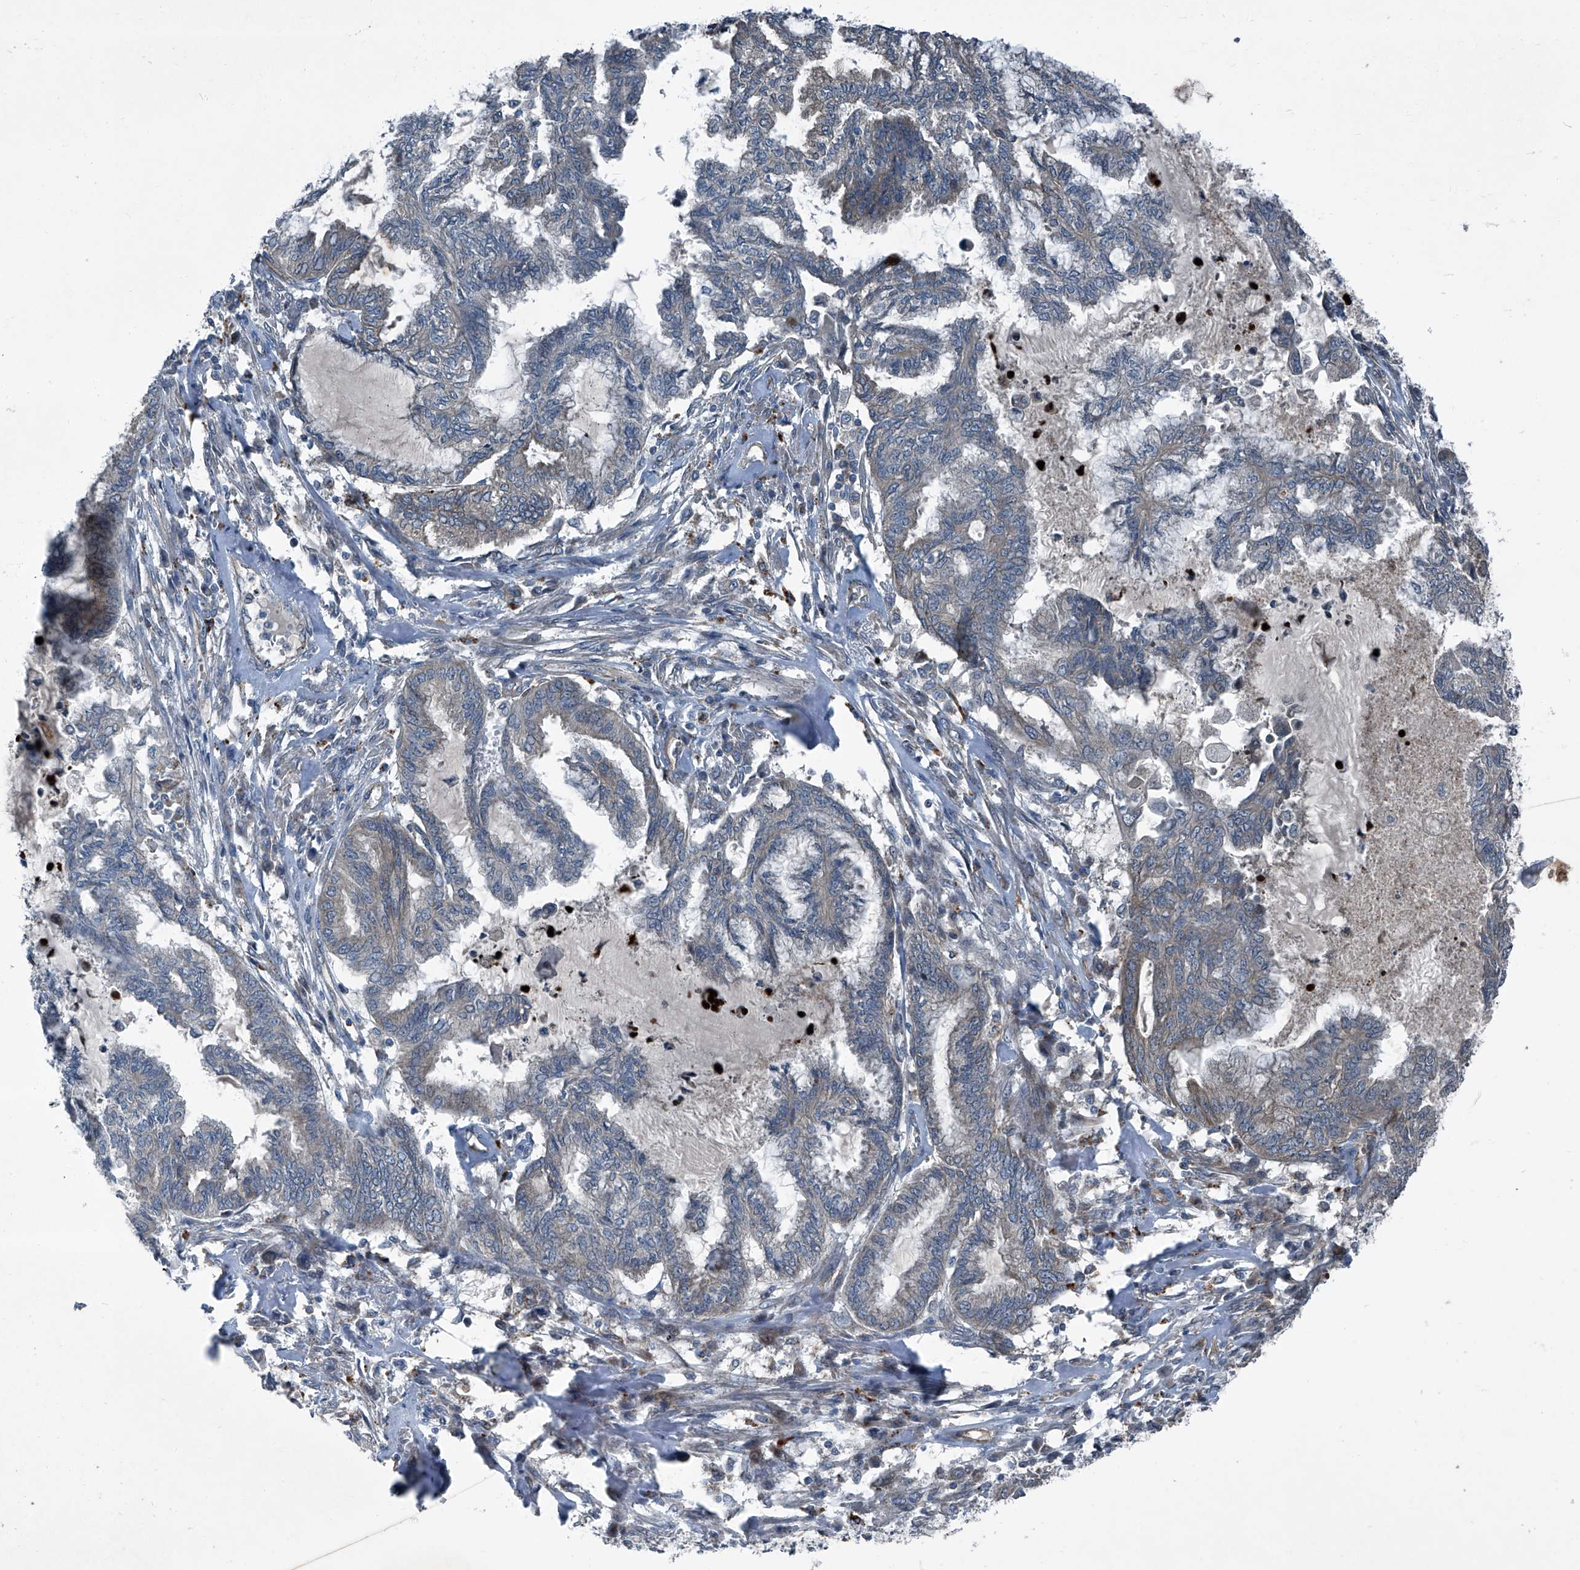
{"staining": {"intensity": "weak", "quantity": "<25%", "location": "cytoplasmic/membranous"}, "tissue": "endometrial cancer", "cell_type": "Tumor cells", "image_type": "cancer", "snomed": [{"axis": "morphology", "description": "Adenocarcinoma, NOS"}, {"axis": "topography", "description": "Endometrium"}], "caption": "Immunohistochemistry histopathology image of neoplastic tissue: human endometrial cancer stained with DAB (3,3'-diaminobenzidine) displays no significant protein expression in tumor cells.", "gene": "SENP2", "patient": {"sex": "female", "age": 86}}